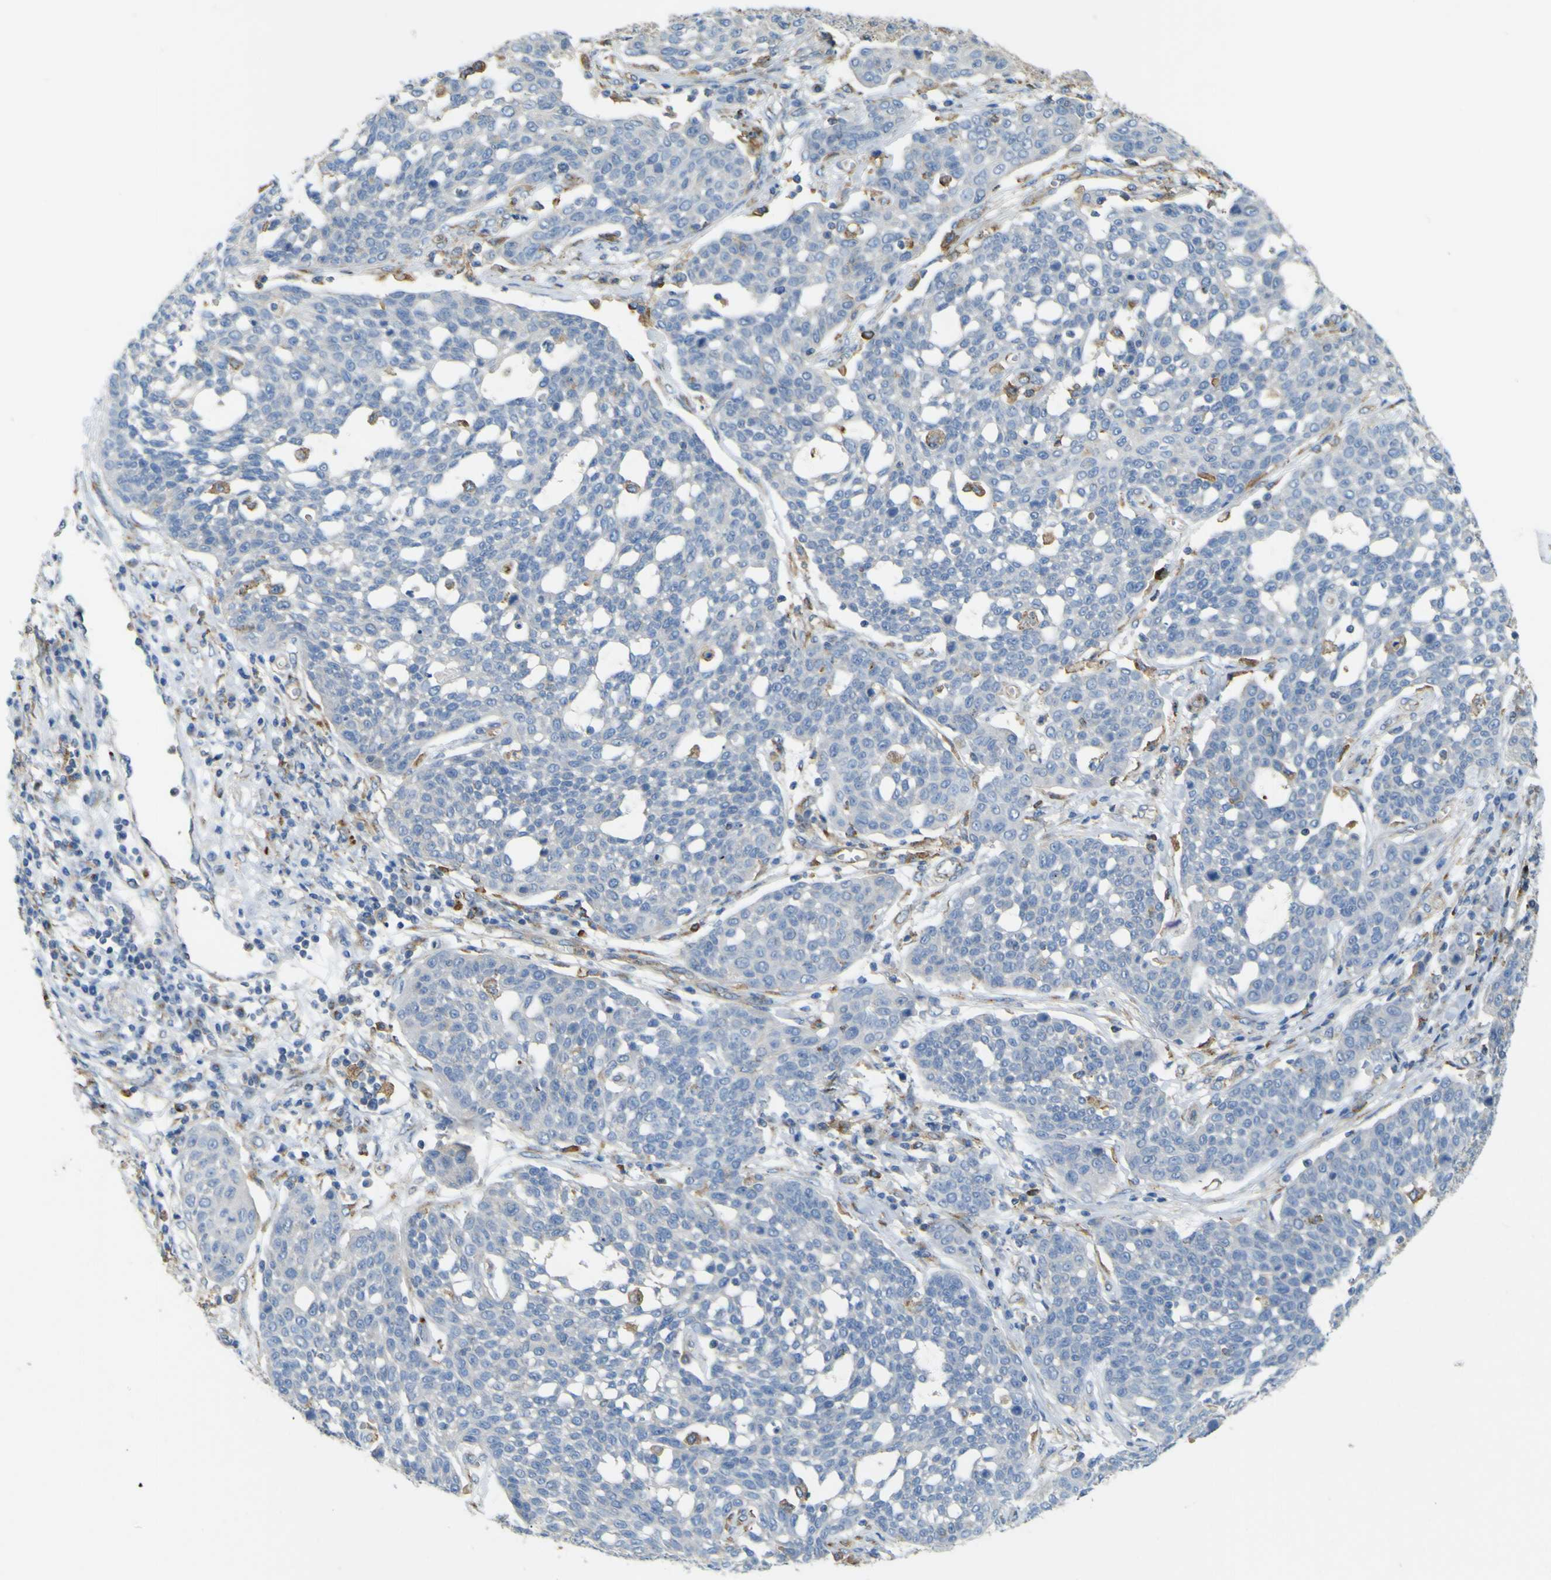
{"staining": {"intensity": "negative", "quantity": "none", "location": "none"}, "tissue": "cervical cancer", "cell_type": "Tumor cells", "image_type": "cancer", "snomed": [{"axis": "morphology", "description": "Squamous cell carcinoma, NOS"}, {"axis": "topography", "description": "Cervix"}], "caption": "High power microscopy photomicrograph of an IHC photomicrograph of cervical cancer, revealing no significant staining in tumor cells.", "gene": "IGF2R", "patient": {"sex": "female", "age": 34}}